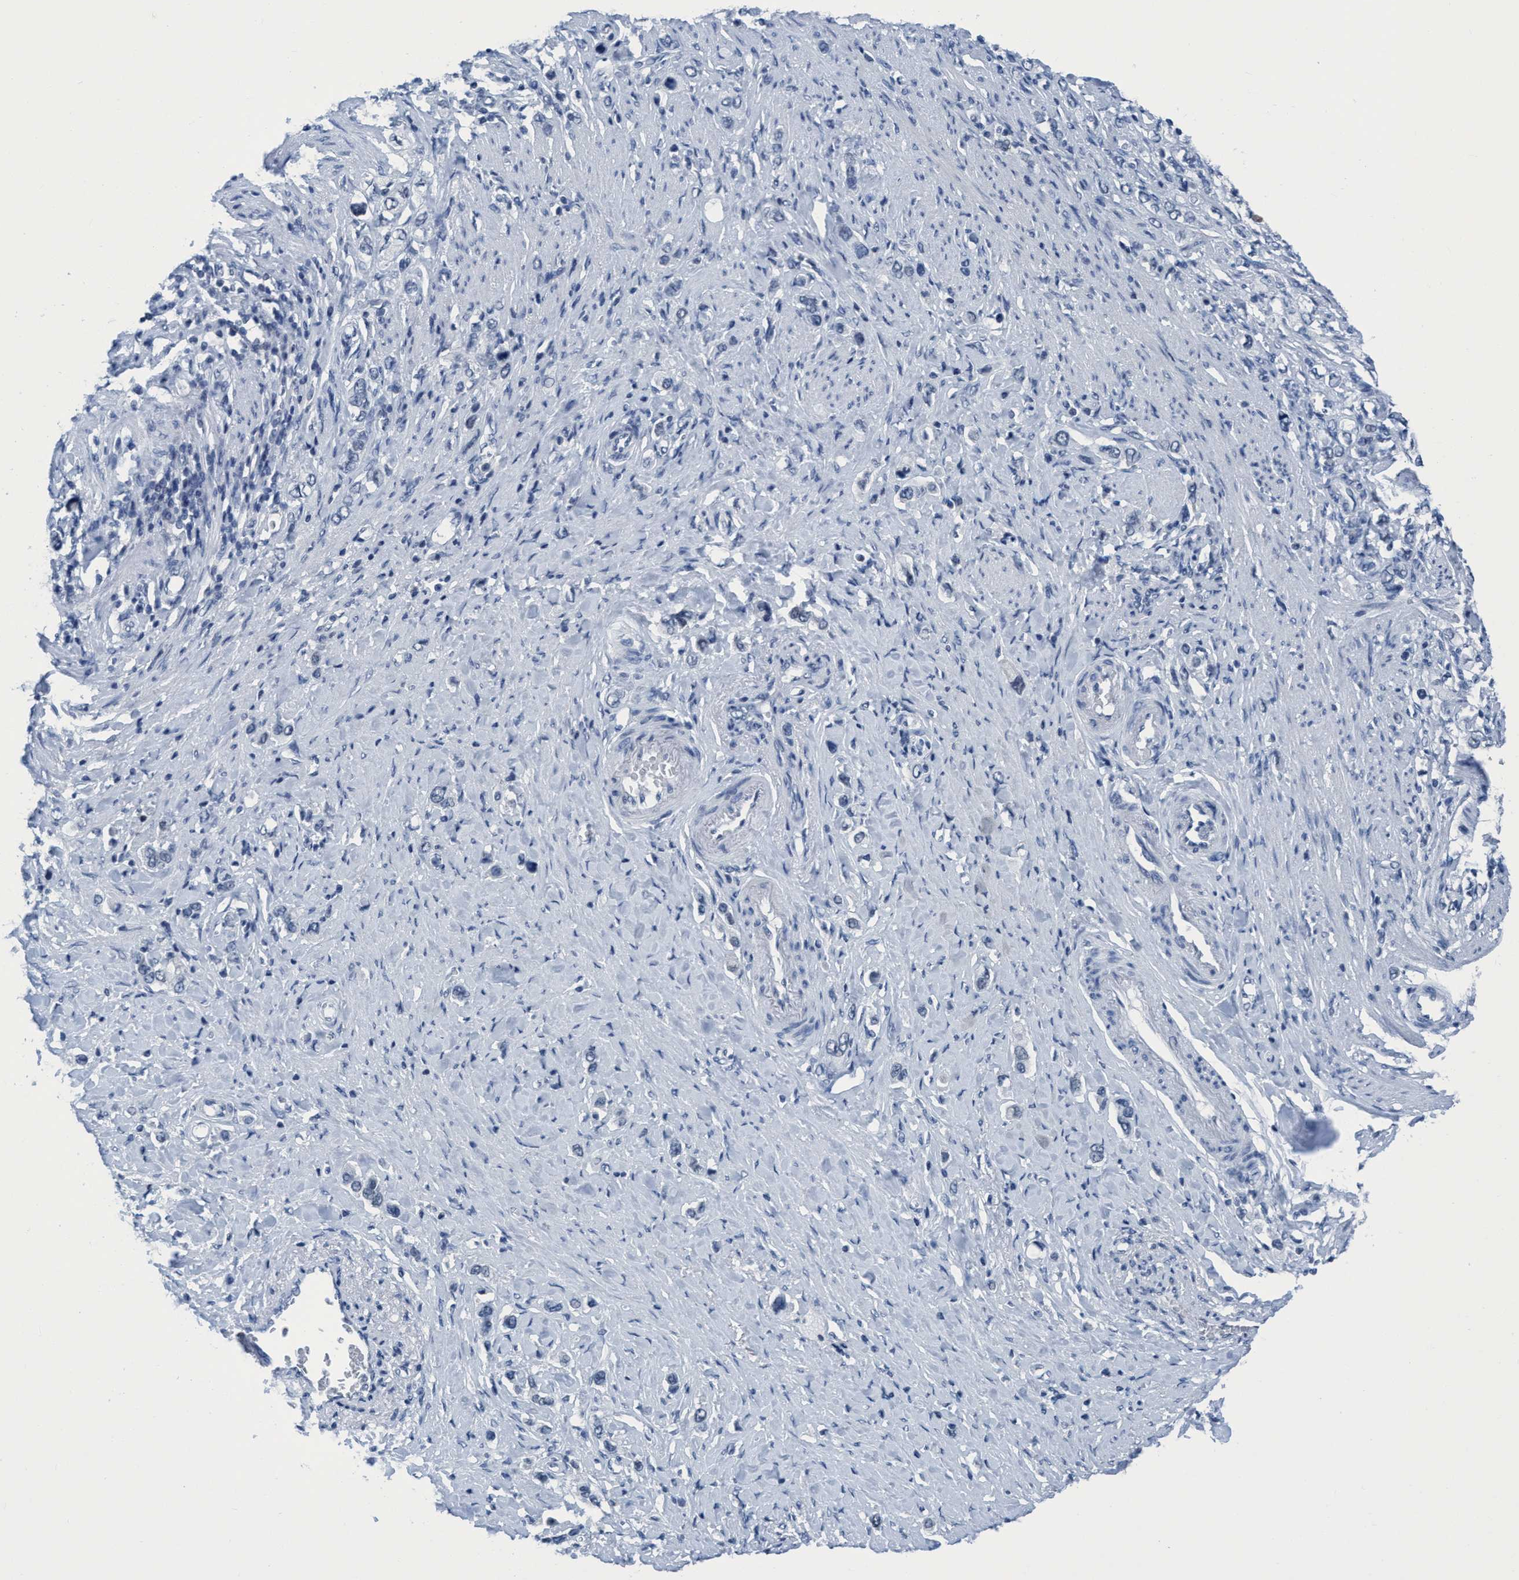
{"staining": {"intensity": "negative", "quantity": "none", "location": "none"}, "tissue": "stomach cancer", "cell_type": "Tumor cells", "image_type": "cancer", "snomed": [{"axis": "morphology", "description": "Adenocarcinoma, NOS"}, {"axis": "topography", "description": "Stomach"}], "caption": "Adenocarcinoma (stomach) stained for a protein using IHC demonstrates no positivity tumor cells.", "gene": "DNAI1", "patient": {"sex": "female", "age": 65}}